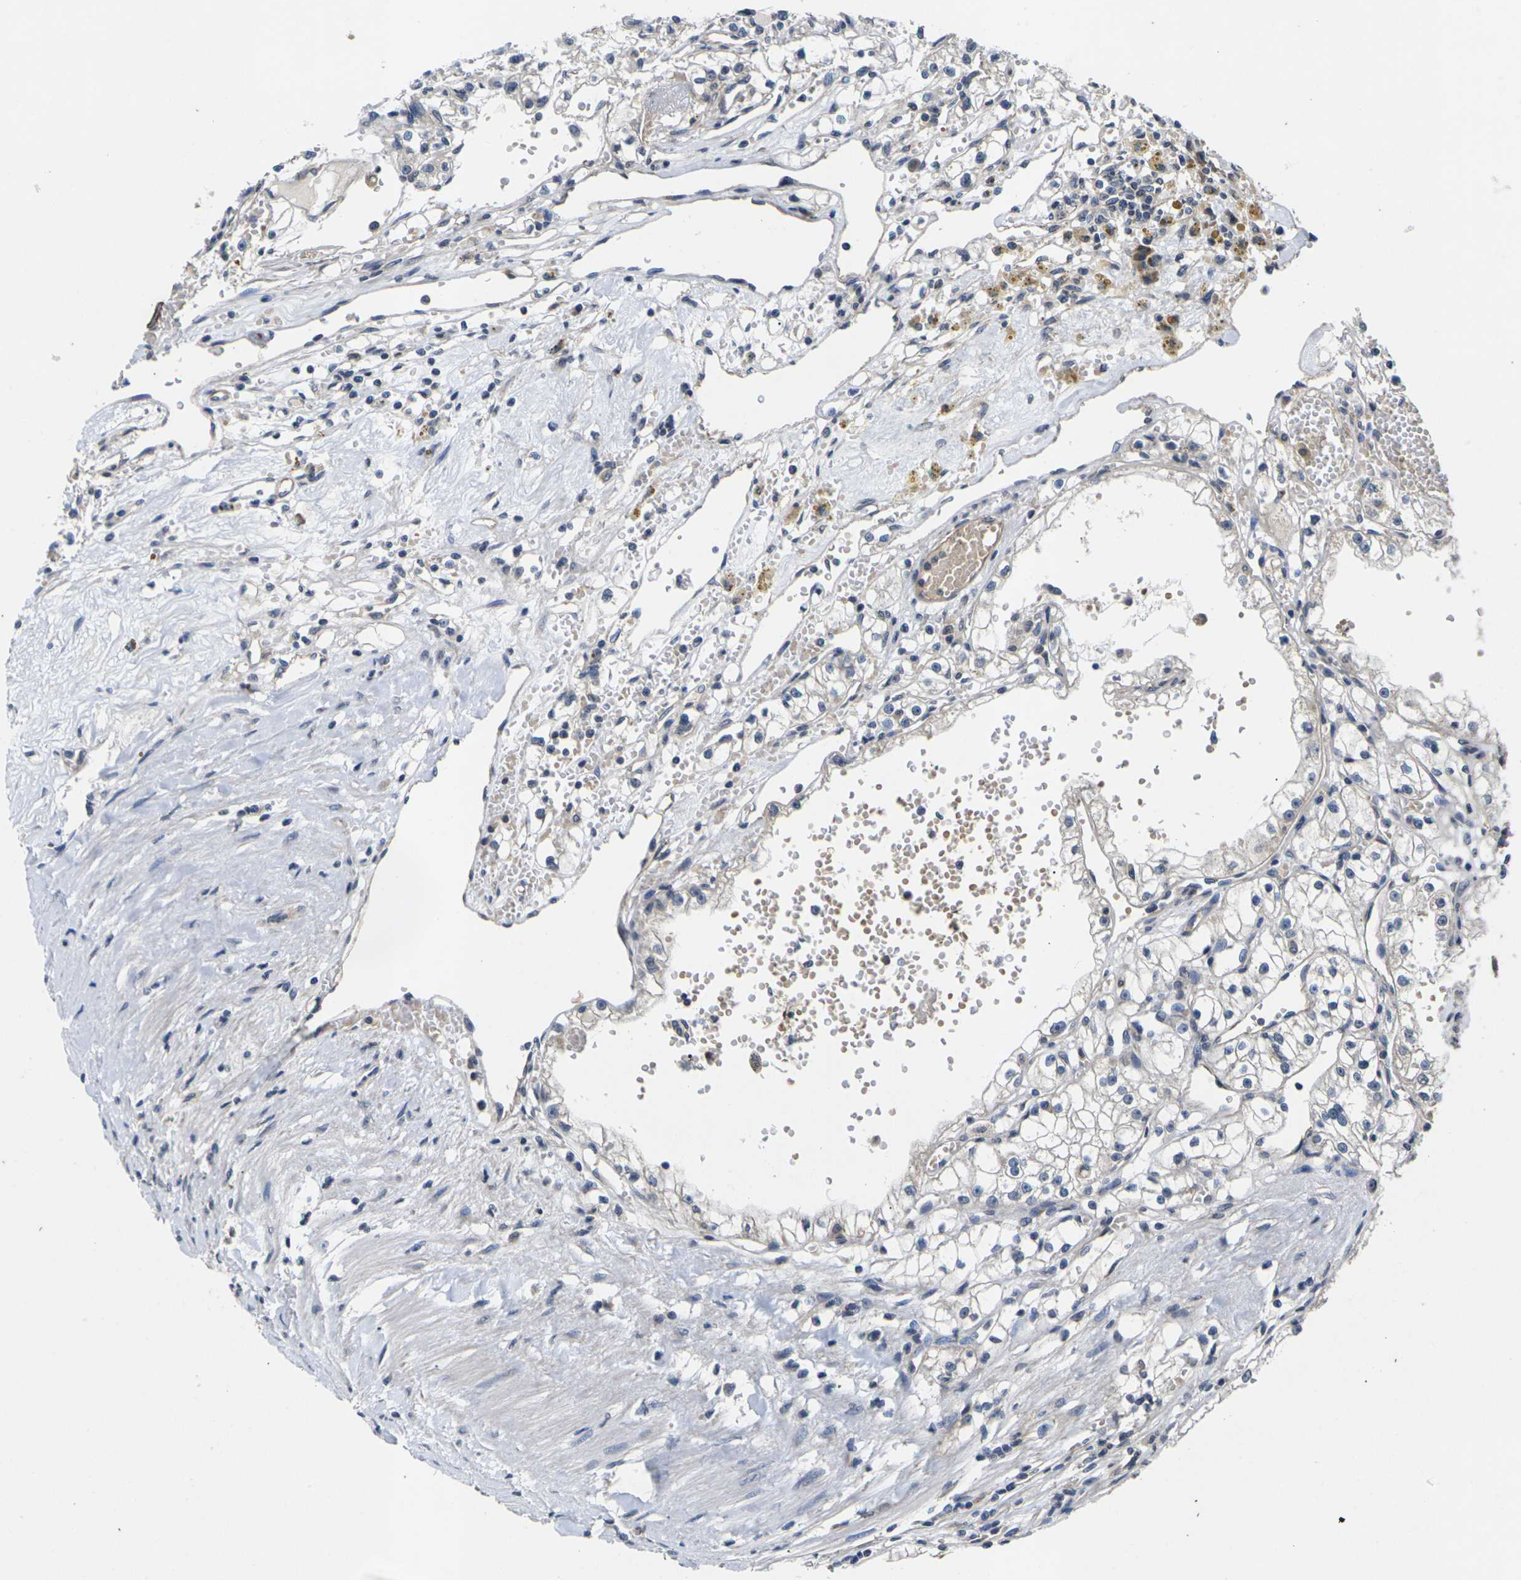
{"staining": {"intensity": "negative", "quantity": "none", "location": "none"}, "tissue": "renal cancer", "cell_type": "Tumor cells", "image_type": "cancer", "snomed": [{"axis": "morphology", "description": "Adenocarcinoma, NOS"}, {"axis": "topography", "description": "Kidney"}], "caption": "DAB immunohistochemical staining of human renal cancer (adenocarcinoma) reveals no significant expression in tumor cells.", "gene": "DKK2", "patient": {"sex": "male", "age": 56}}